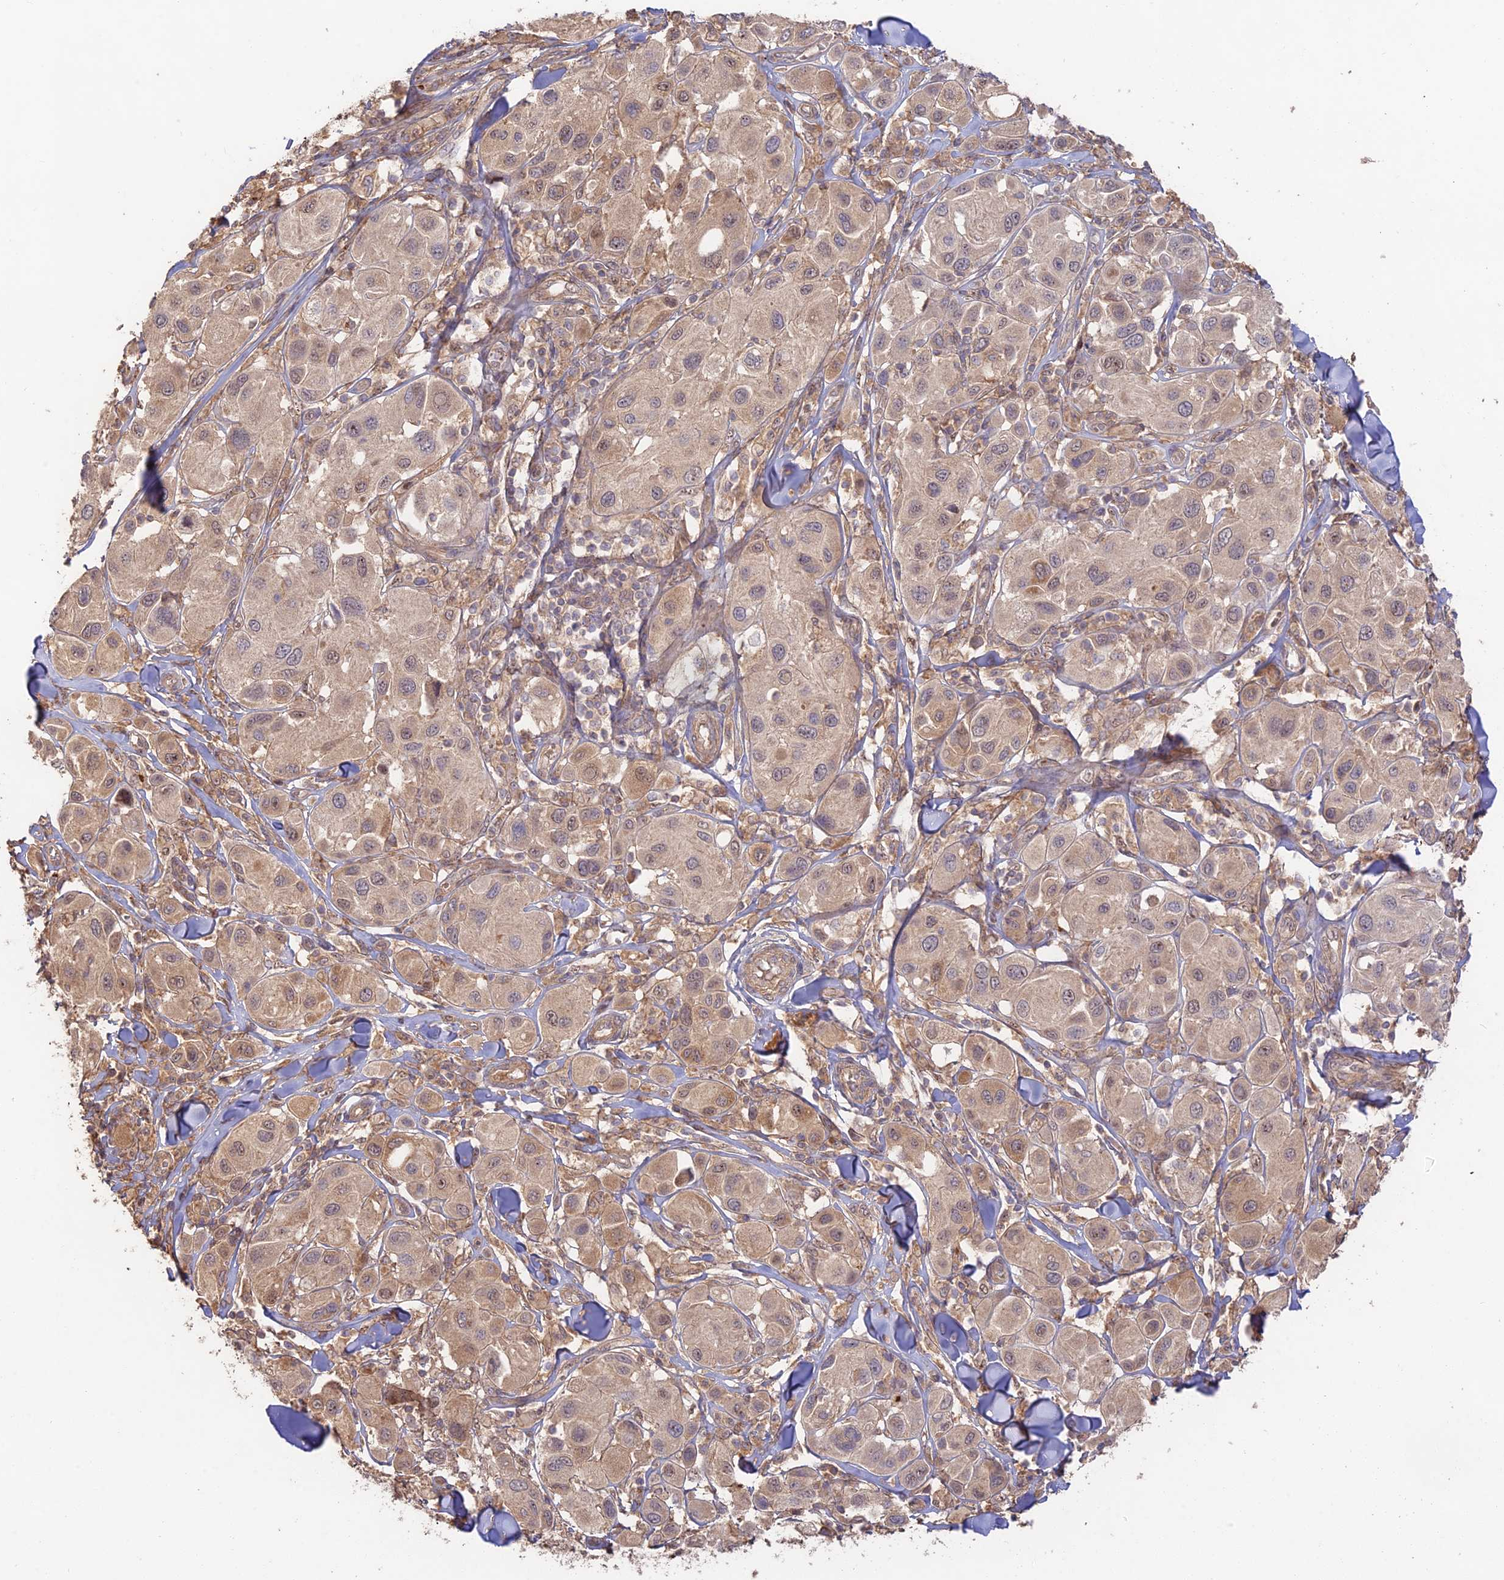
{"staining": {"intensity": "weak", "quantity": ">75%", "location": "cytoplasmic/membranous"}, "tissue": "melanoma", "cell_type": "Tumor cells", "image_type": "cancer", "snomed": [{"axis": "morphology", "description": "Malignant melanoma, Metastatic site"}, {"axis": "topography", "description": "Skin"}], "caption": "High-magnification brightfield microscopy of melanoma stained with DAB (3,3'-diaminobenzidine) (brown) and counterstained with hematoxylin (blue). tumor cells exhibit weak cytoplasmic/membranous staining is seen in approximately>75% of cells. Nuclei are stained in blue.", "gene": "CLCF1", "patient": {"sex": "male", "age": 41}}